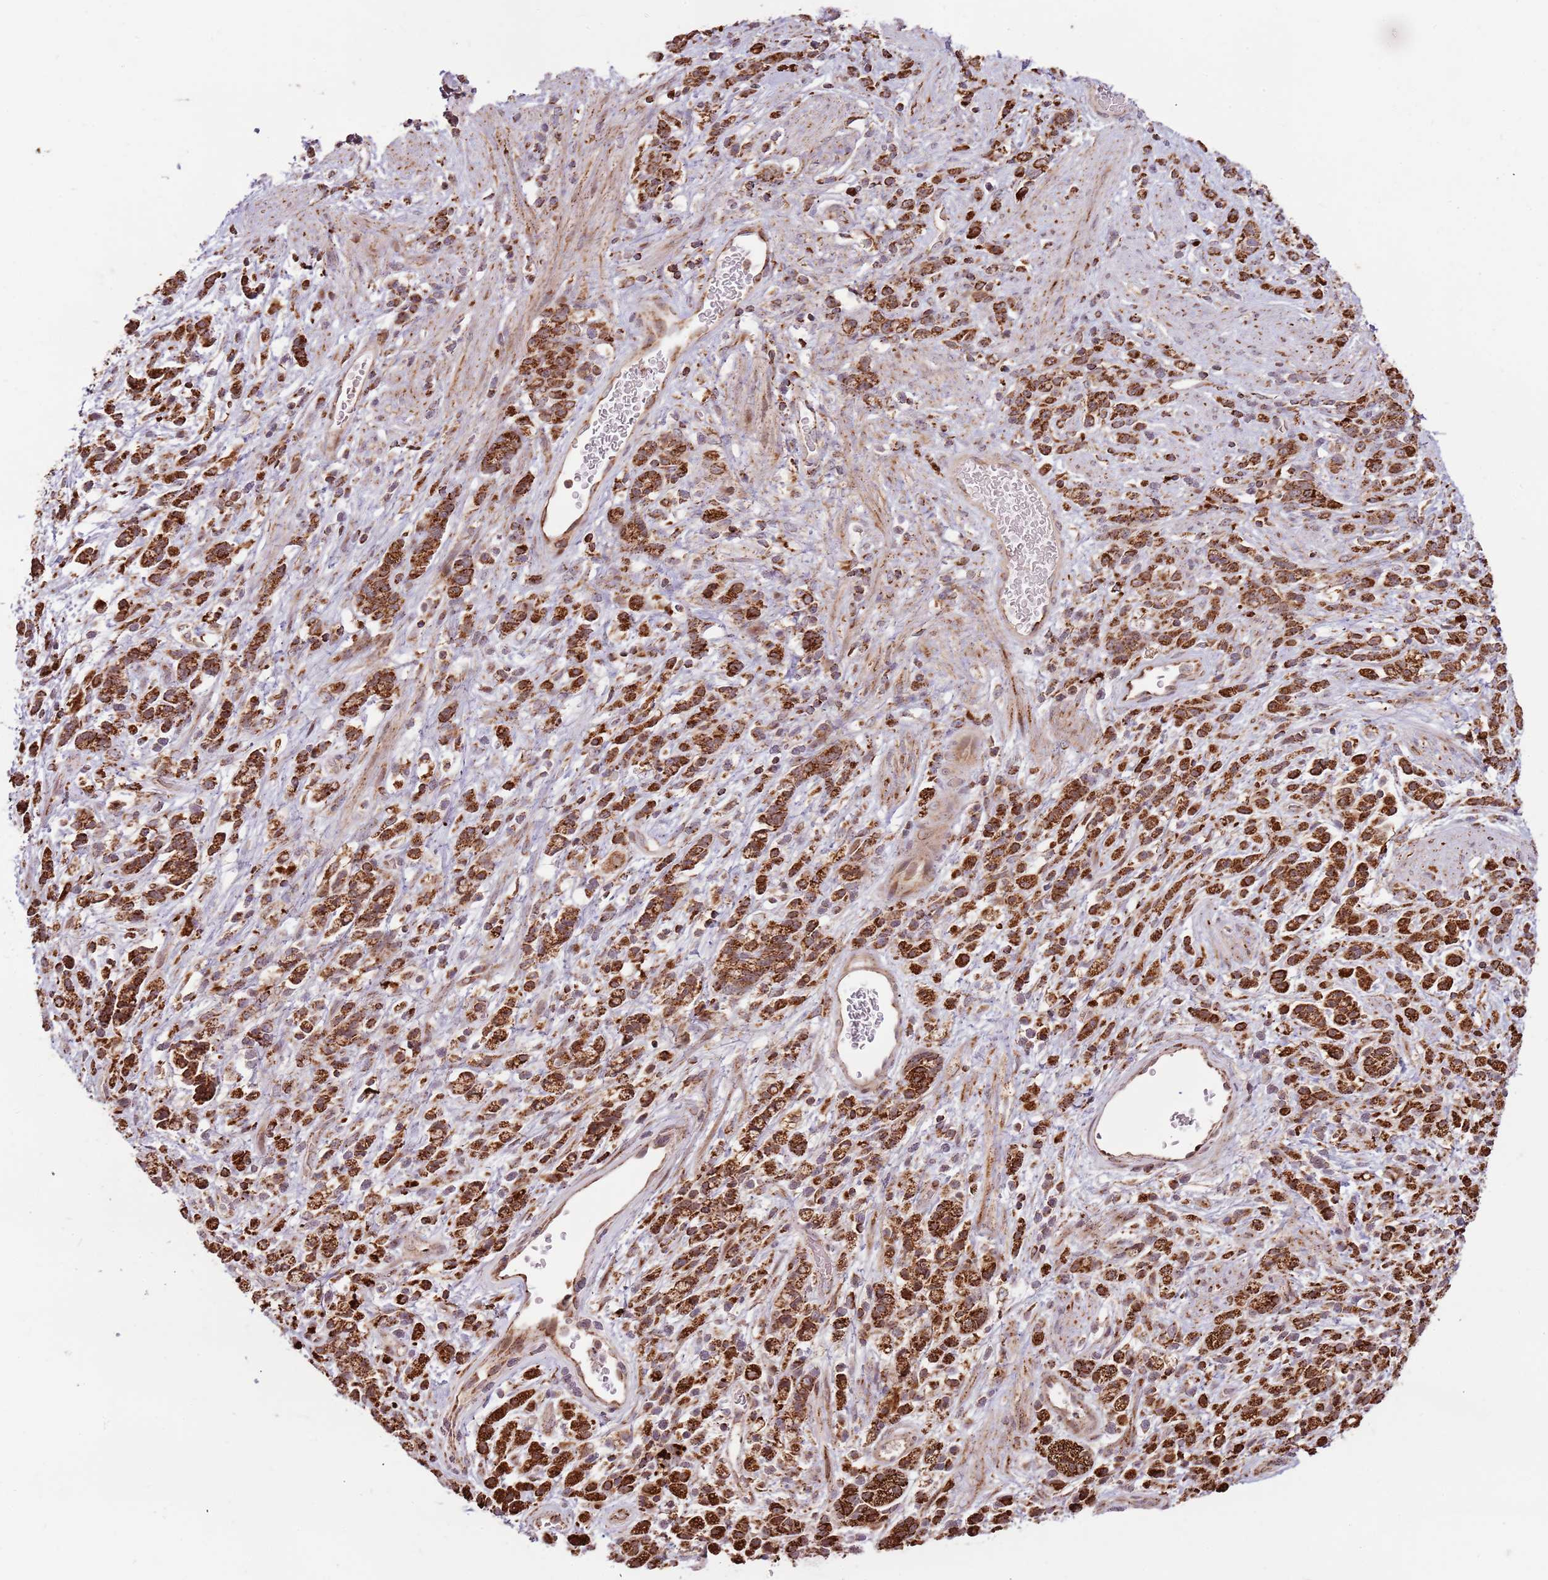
{"staining": {"intensity": "strong", "quantity": ">75%", "location": "cytoplasmic/membranous"}, "tissue": "stomach cancer", "cell_type": "Tumor cells", "image_type": "cancer", "snomed": [{"axis": "morphology", "description": "Adenocarcinoma, NOS"}, {"axis": "topography", "description": "Stomach"}], "caption": "Tumor cells demonstrate high levels of strong cytoplasmic/membranous positivity in about >75% of cells in human stomach cancer (adenocarcinoma).", "gene": "ULK3", "patient": {"sex": "female", "age": 60}}